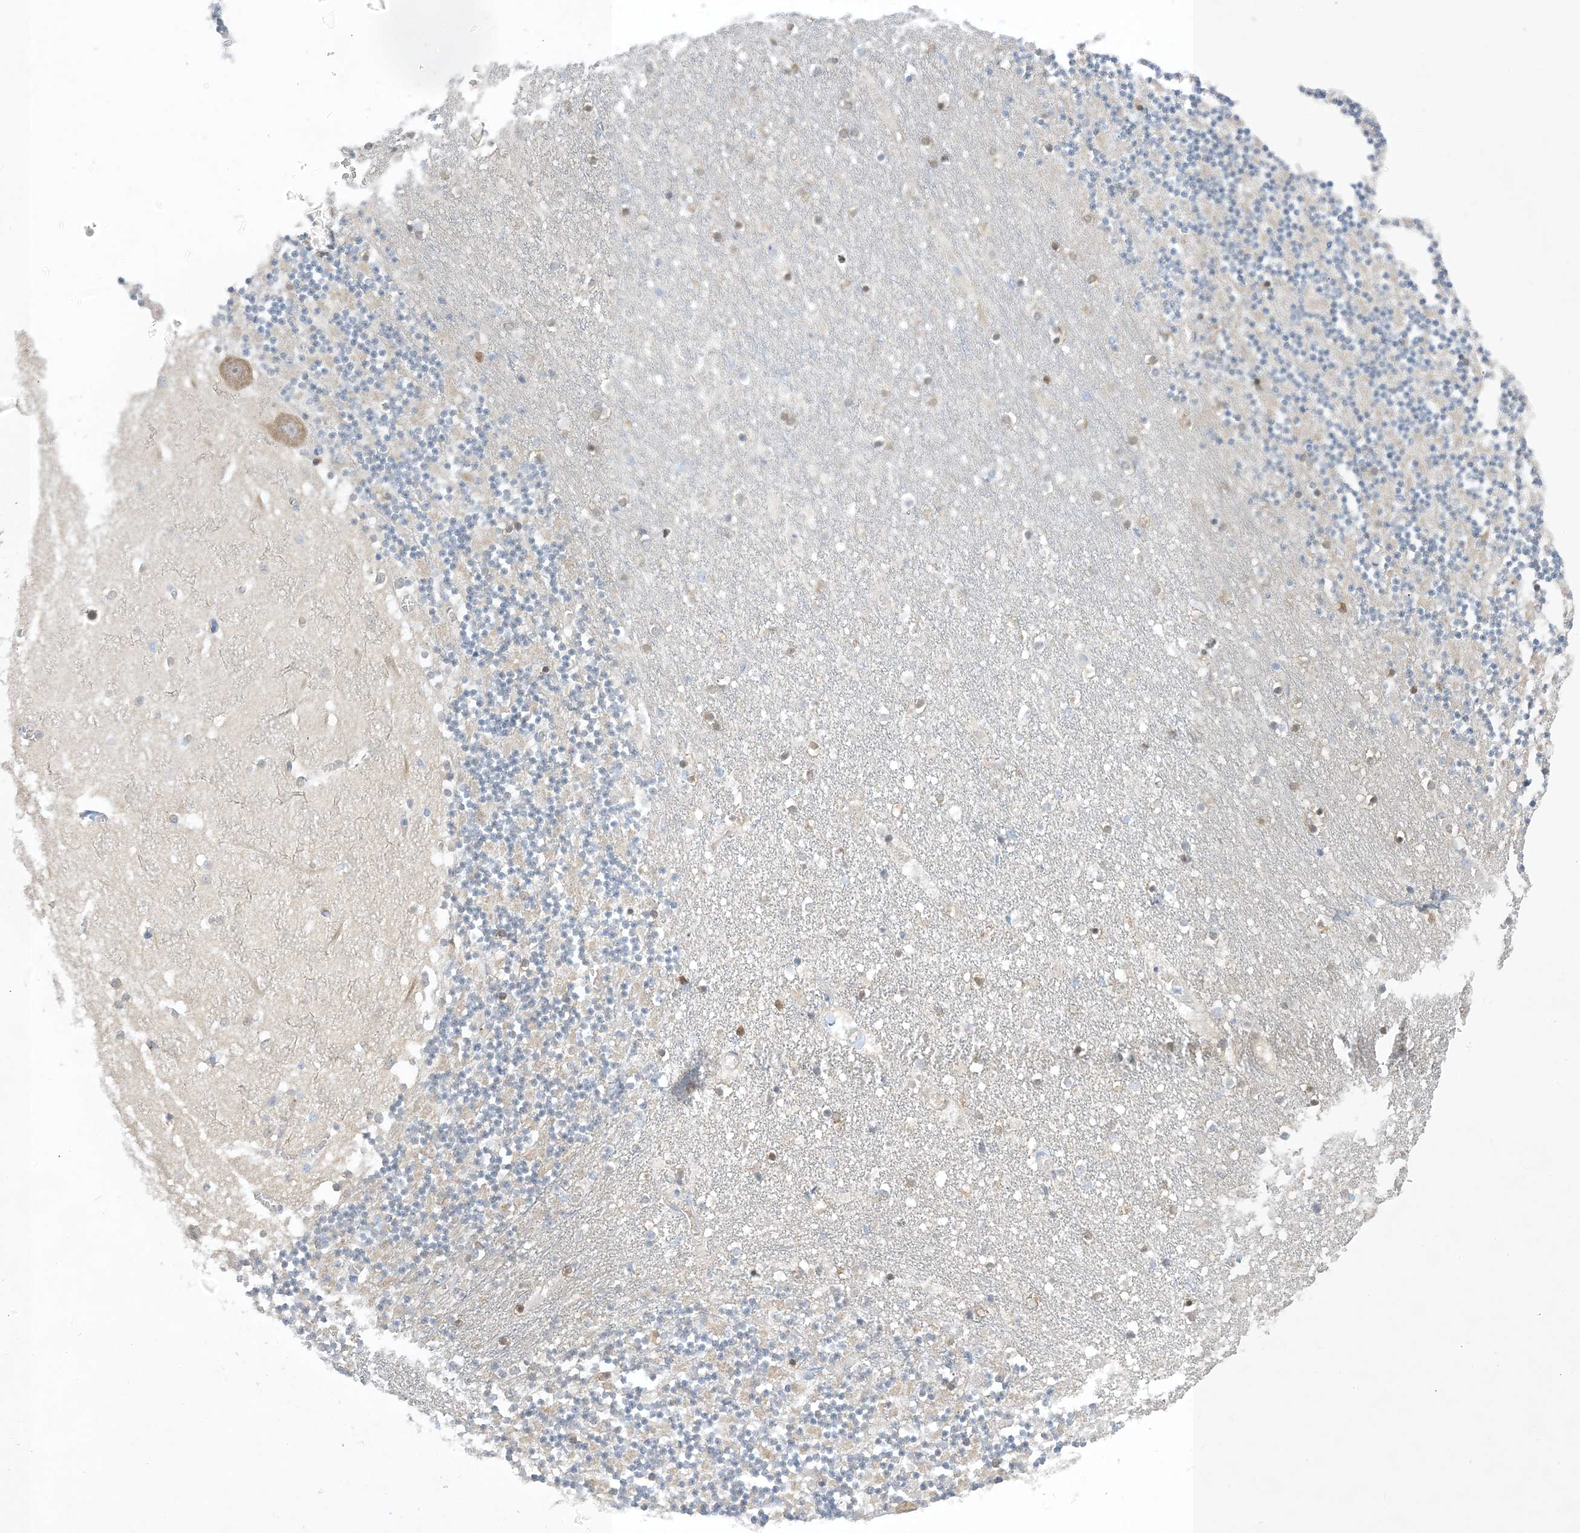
{"staining": {"intensity": "negative", "quantity": "none", "location": "none"}, "tissue": "cerebellum", "cell_type": "Cells in granular layer", "image_type": "normal", "snomed": [{"axis": "morphology", "description": "Normal tissue, NOS"}, {"axis": "topography", "description": "Cerebellum"}], "caption": "DAB immunohistochemical staining of normal cerebellum displays no significant staining in cells in granular layer.", "gene": "XIRP2", "patient": {"sex": "female", "age": 28}}